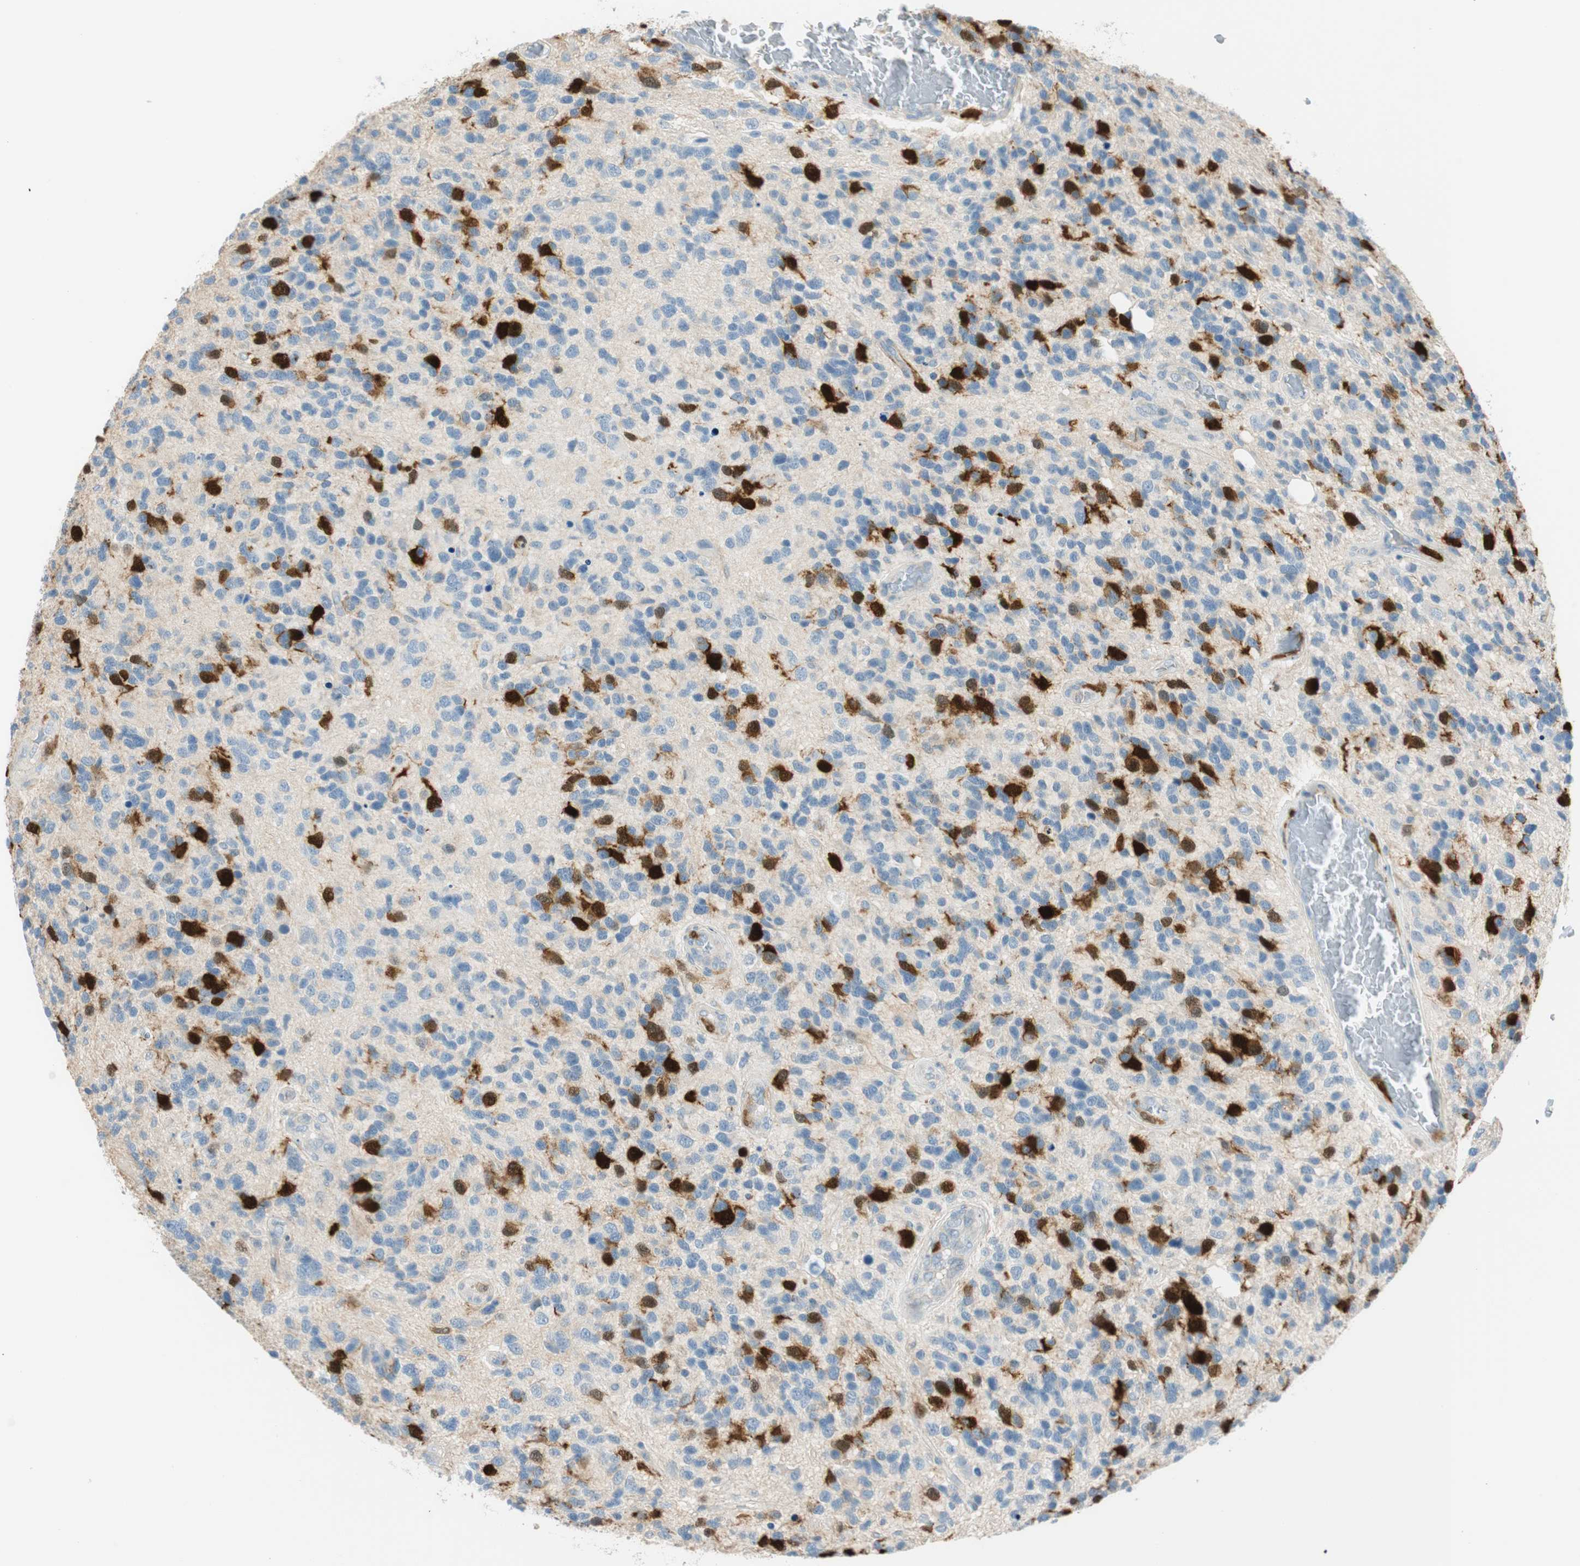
{"staining": {"intensity": "strong", "quantity": "<25%", "location": "nuclear"}, "tissue": "glioma", "cell_type": "Tumor cells", "image_type": "cancer", "snomed": [{"axis": "morphology", "description": "Glioma, malignant, High grade"}, {"axis": "topography", "description": "Brain"}], "caption": "Malignant glioma (high-grade) stained with a protein marker shows strong staining in tumor cells.", "gene": "PTTG1", "patient": {"sex": "female", "age": 58}}